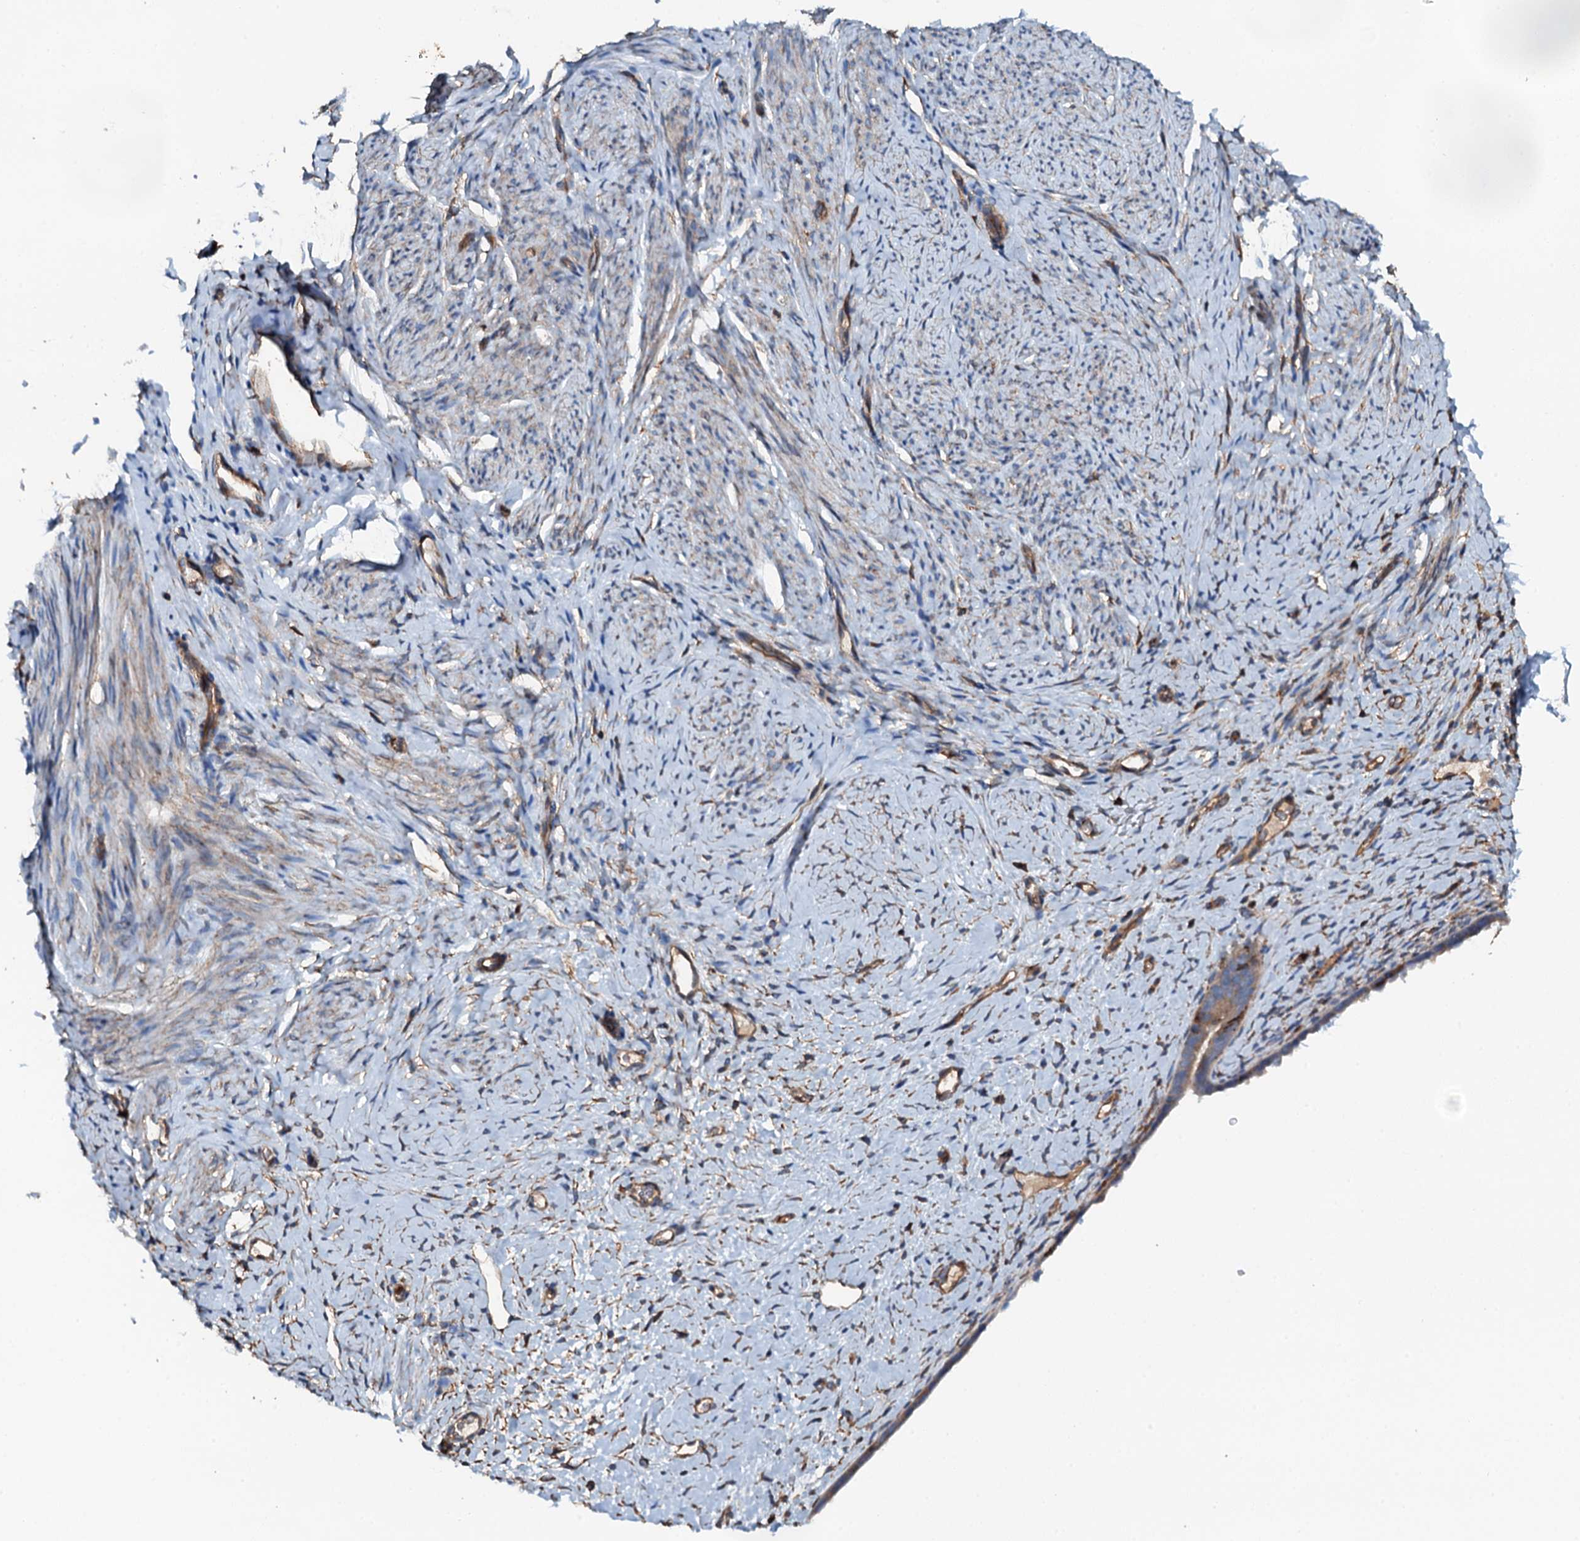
{"staining": {"intensity": "weak", "quantity": "<25%", "location": "cytoplasmic/membranous"}, "tissue": "endometrium", "cell_type": "Cells in endometrial stroma", "image_type": "normal", "snomed": [{"axis": "morphology", "description": "Normal tissue, NOS"}, {"axis": "topography", "description": "Endometrium"}], "caption": "Immunohistochemical staining of normal human endometrium shows no significant positivity in cells in endometrial stroma. The staining was performed using DAB (3,3'-diaminobenzidine) to visualize the protein expression in brown, while the nuclei were stained in blue with hematoxylin (Magnification: 20x).", "gene": "GRK2", "patient": {"sex": "female", "age": 65}}